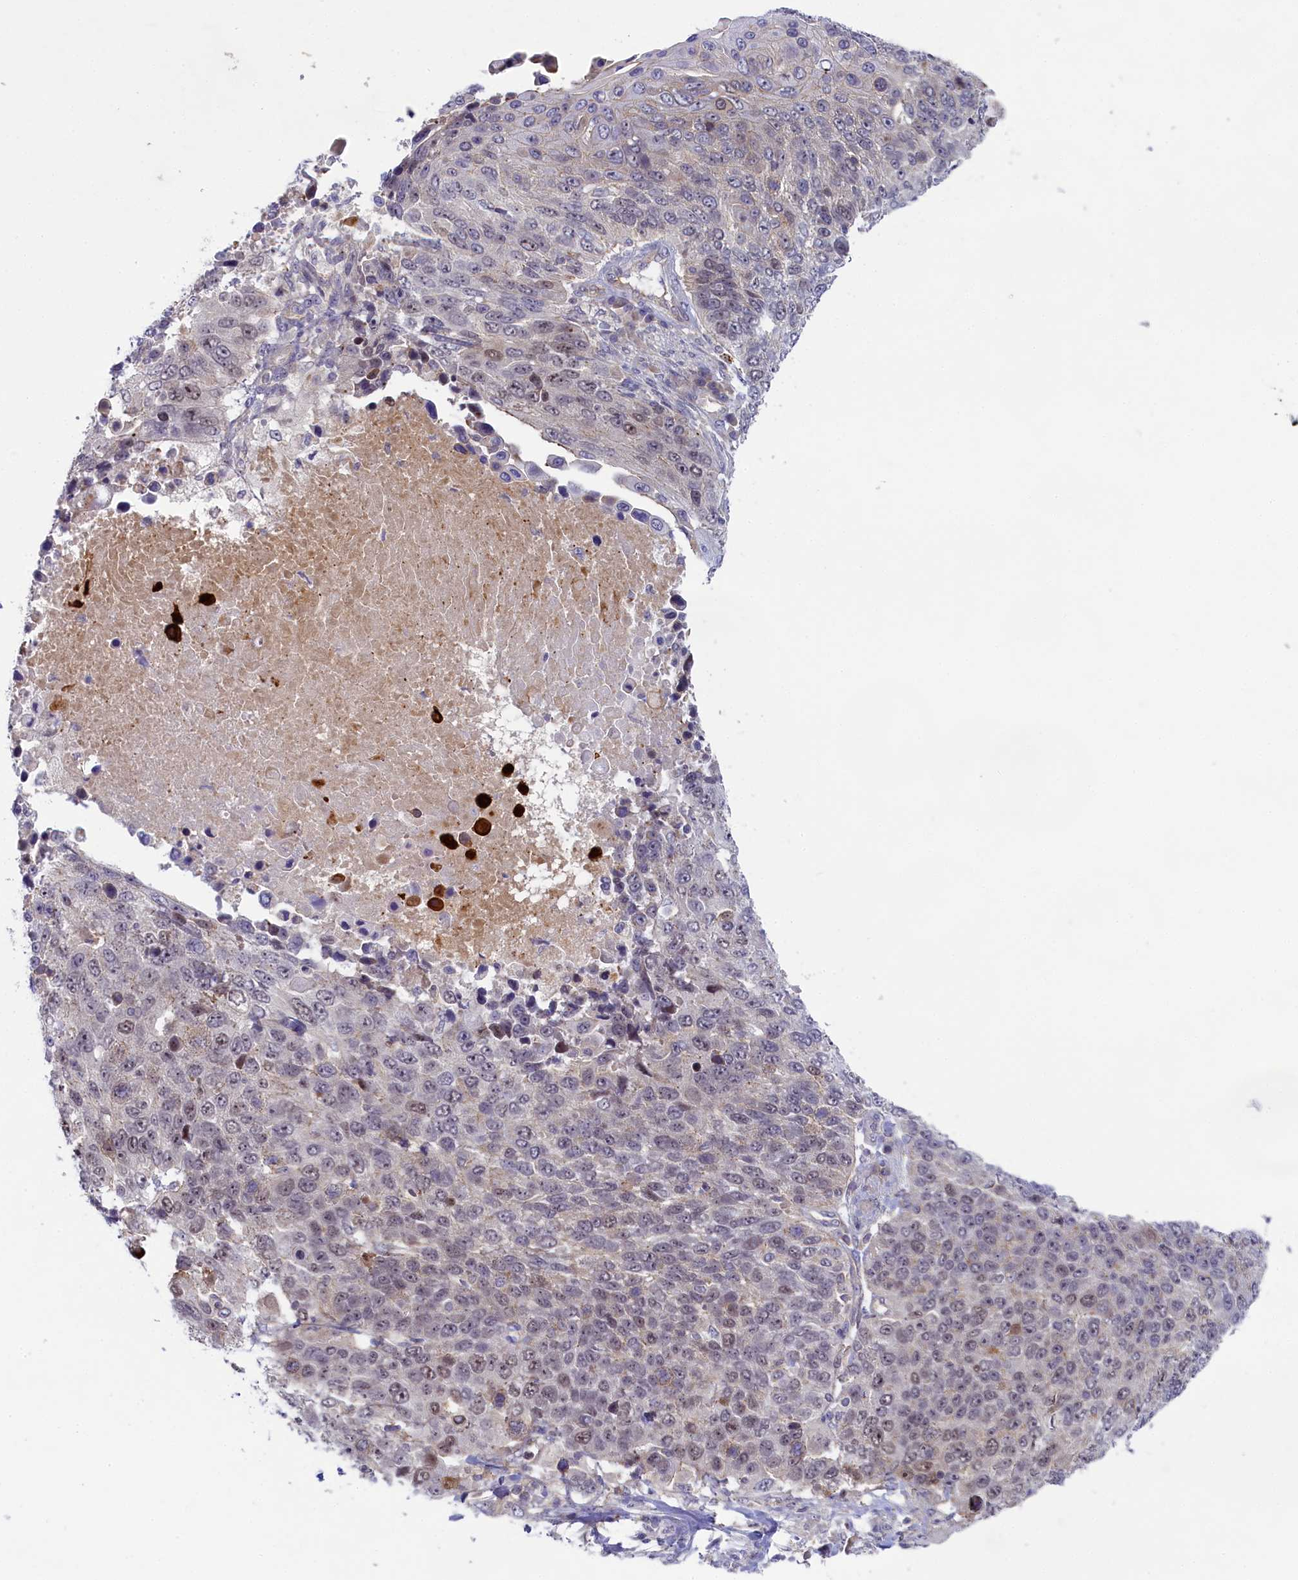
{"staining": {"intensity": "negative", "quantity": "none", "location": "none"}, "tissue": "lung cancer", "cell_type": "Tumor cells", "image_type": "cancer", "snomed": [{"axis": "morphology", "description": "Normal tissue, NOS"}, {"axis": "morphology", "description": "Squamous cell carcinoma, NOS"}, {"axis": "topography", "description": "Lymph node"}, {"axis": "topography", "description": "Lung"}], "caption": "This is an immunohistochemistry image of lung cancer (squamous cell carcinoma). There is no staining in tumor cells.", "gene": "CCL23", "patient": {"sex": "male", "age": 66}}